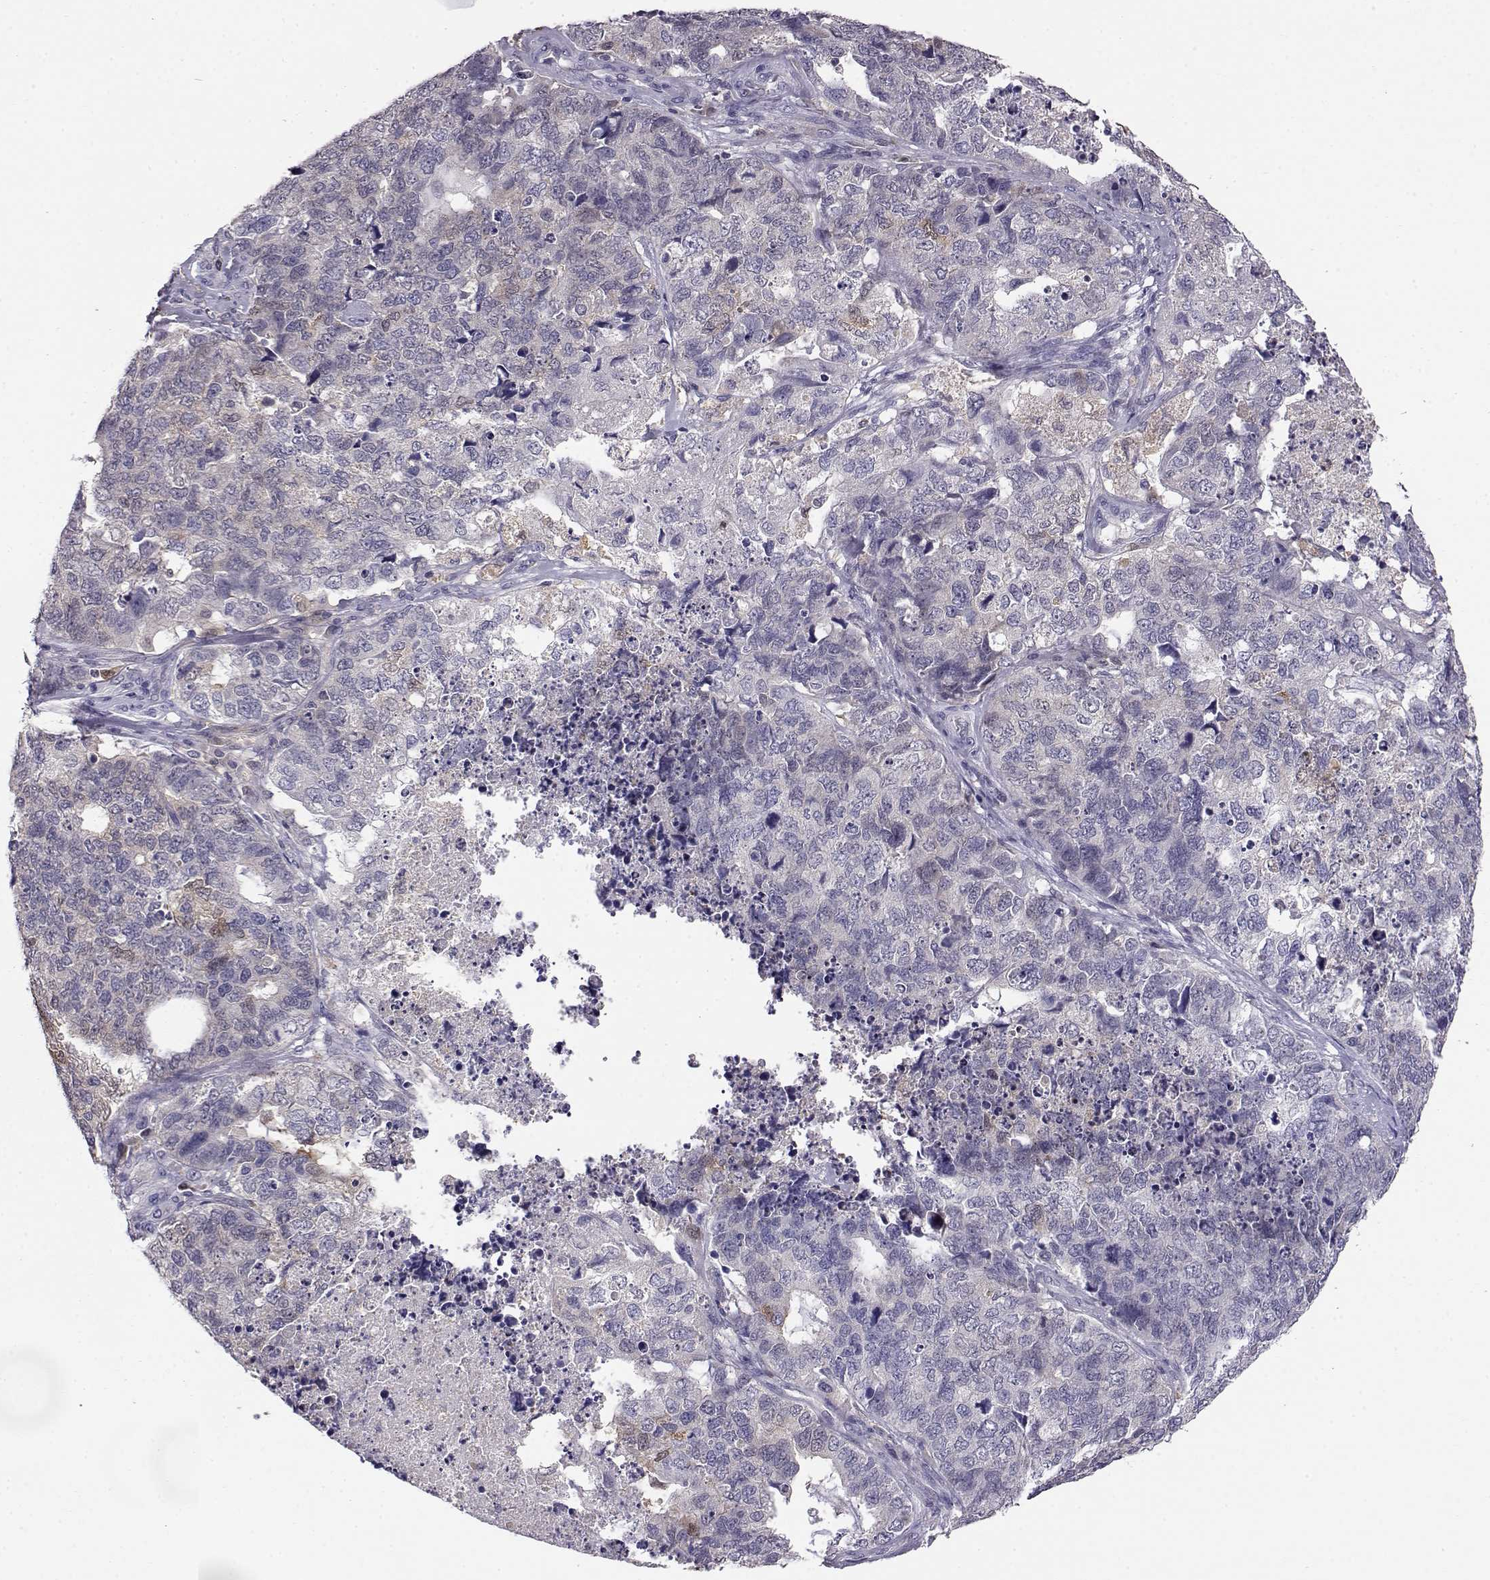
{"staining": {"intensity": "negative", "quantity": "none", "location": "none"}, "tissue": "cervical cancer", "cell_type": "Tumor cells", "image_type": "cancer", "snomed": [{"axis": "morphology", "description": "Squamous cell carcinoma, NOS"}, {"axis": "topography", "description": "Cervix"}], "caption": "Human cervical squamous cell carcinoma stained for a protein using immunohistochemistry shows no positivity in tumor cells.", "gene": "AKR1B1", "patient": {"sex": "female", "age": 63}}